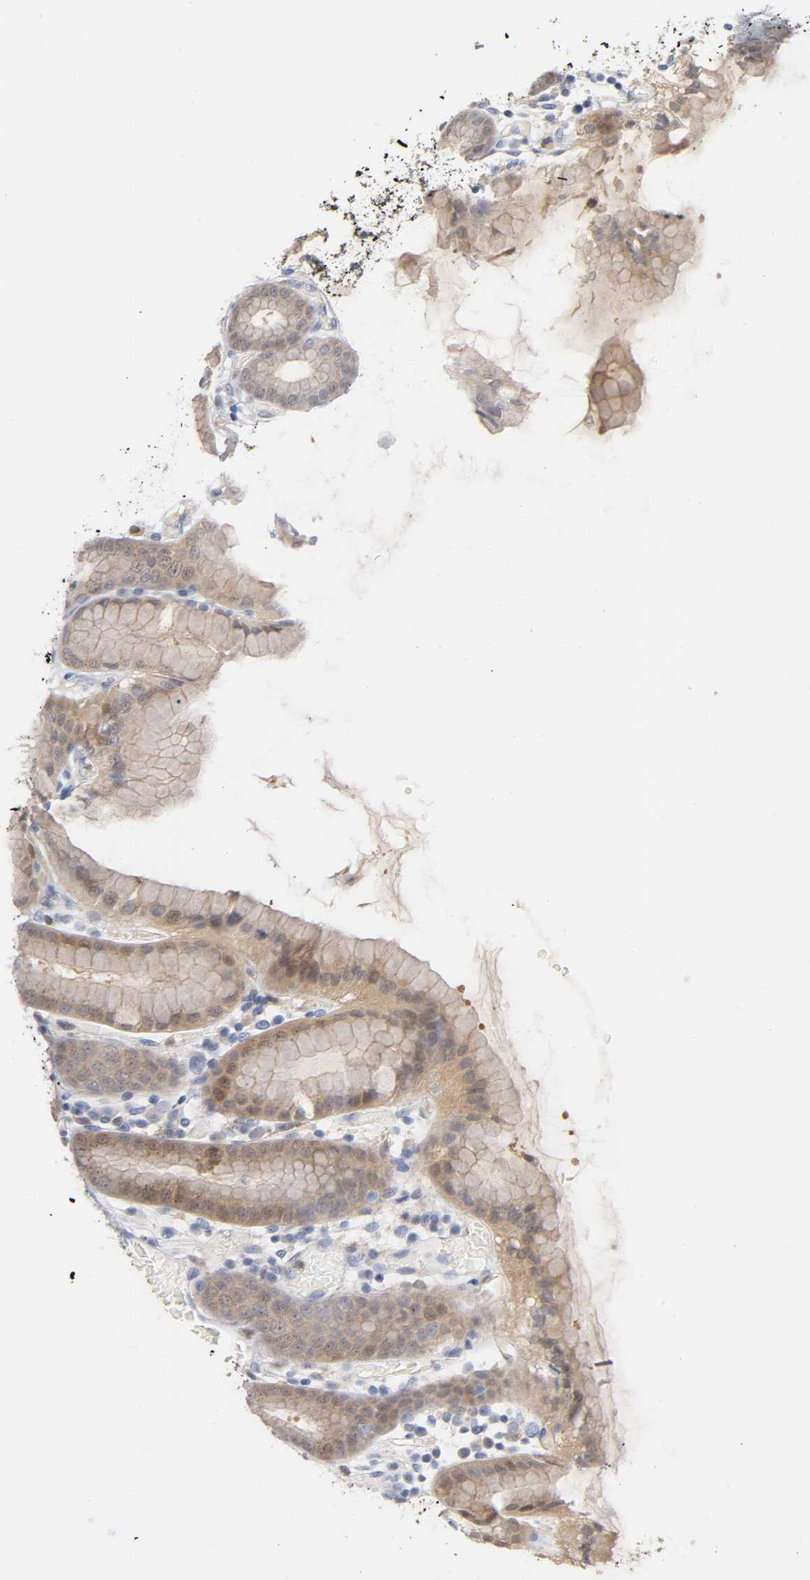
{"staining": {"intensity": "weak", "quantity": ">75%", "location": "cytoplasmic/membranous,nuclear"}, "tissue": "stomach", "cell_type": "Glandular cells", "image_type": "normal", "snomed": [{"axis": "morphology", "description": "Normal tissue, NOS"}, {"axis": "topography", "description": "Stomach, upper"}], "caption": "Unremarkable stomach shows weak cytoplasmic/membranous,nuclear expression in about >75% of glandular cells, visualized by immunohistochemistry. The staining is performed using DAB brown chromogen to label protein expression. The nuclei are counter-stained blue using hematoxylin.", "gene": "IL18", "patient": {"sex": "male", "age": 68}}